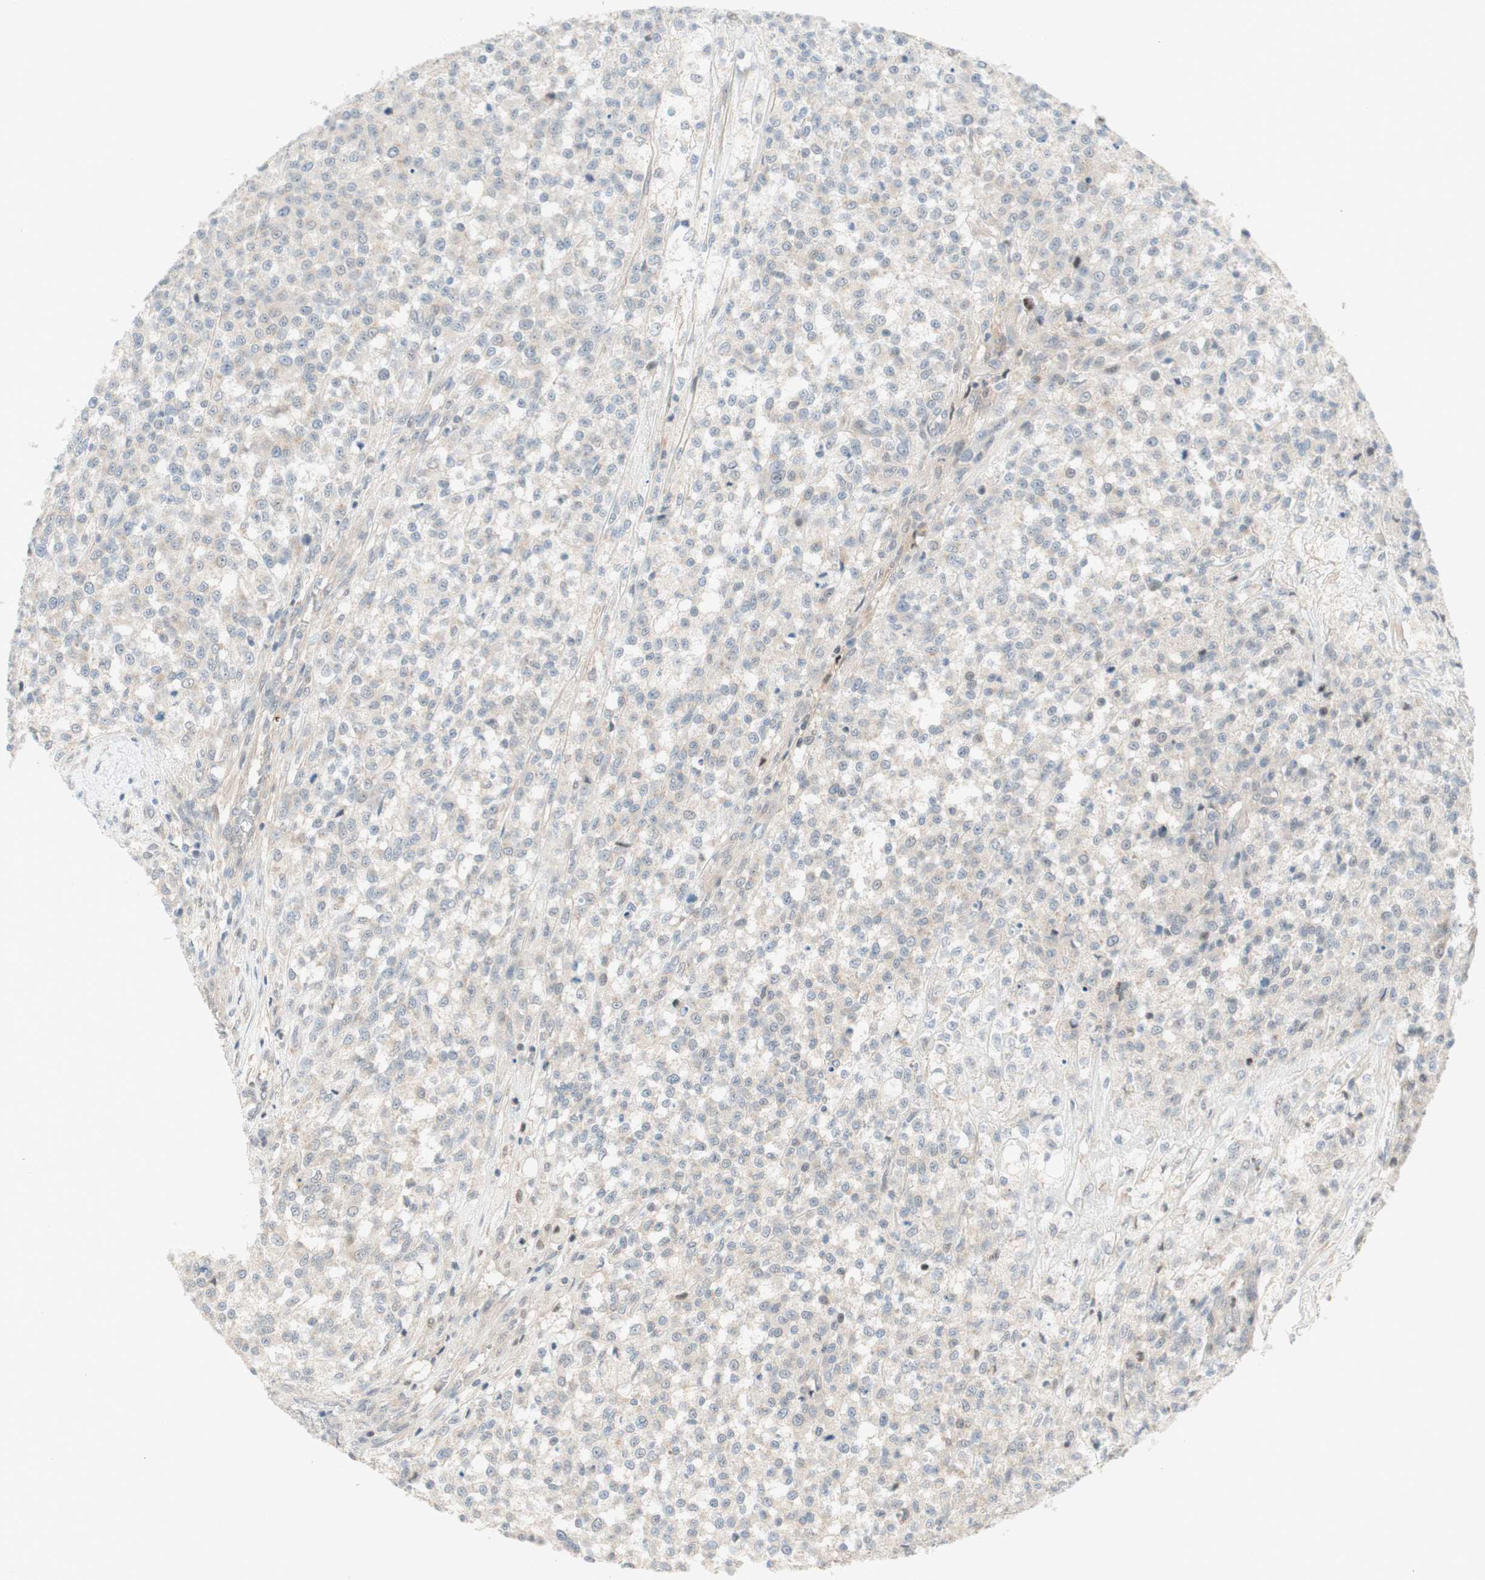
{"staining": {"intensity": "negative", "quantity": "none", "location": "none"}, "tissue": "testis cancer", "cell_type": "Tumor cells", "image_type": "cancer", "snomed": [{"axis": "morphology", "description": "Seminoma, NOS"}, {"axis": "topography", "description": "Testis"}], "caption": "This photomicrograph is of testis cancer stained with IHC to label a protein in brown with the nuclei are counter-stained blue. There is no expression in tumor cells.", "gene": "RFNG", "patient": {"sex": "male", "age": 59}}